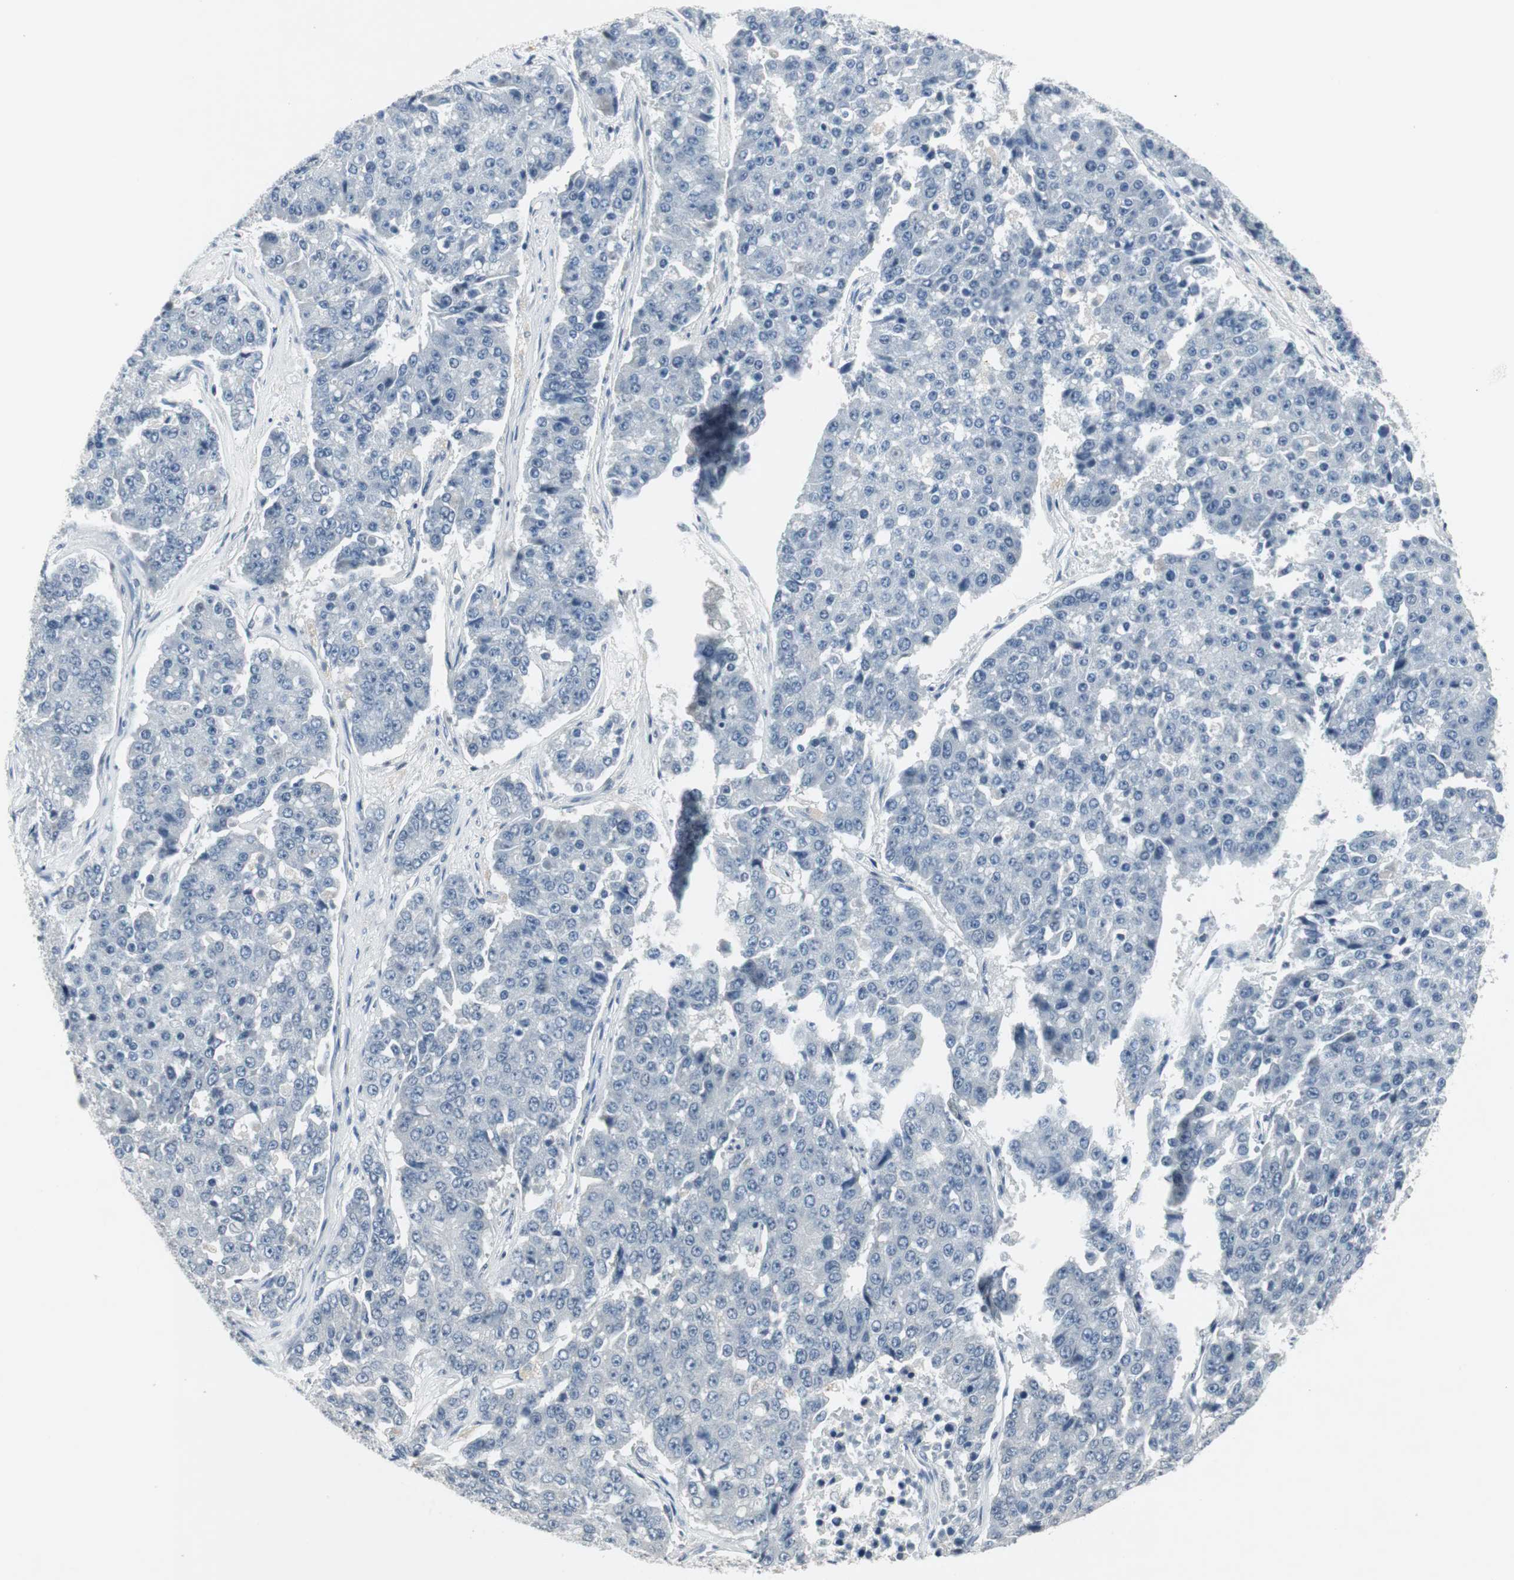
{"staining": {"intensity": "negative", "quantity": "none", "location": "none"}, "tissue": "pancreatic cancer", "cell_type": "Tumor cells", "image_type": "cancer", "snomed": [{"axis": "morphology", "description": "Adenocarcinoma, NOS"}, {"axis": "topography", "description": "Pancreas"}], "caption": "Tumor cells are negative for protein expression in human adenocarcinoma (pancreatic).", "gene": "ELK1", "patient": {"sex": "male", "age": 50}}